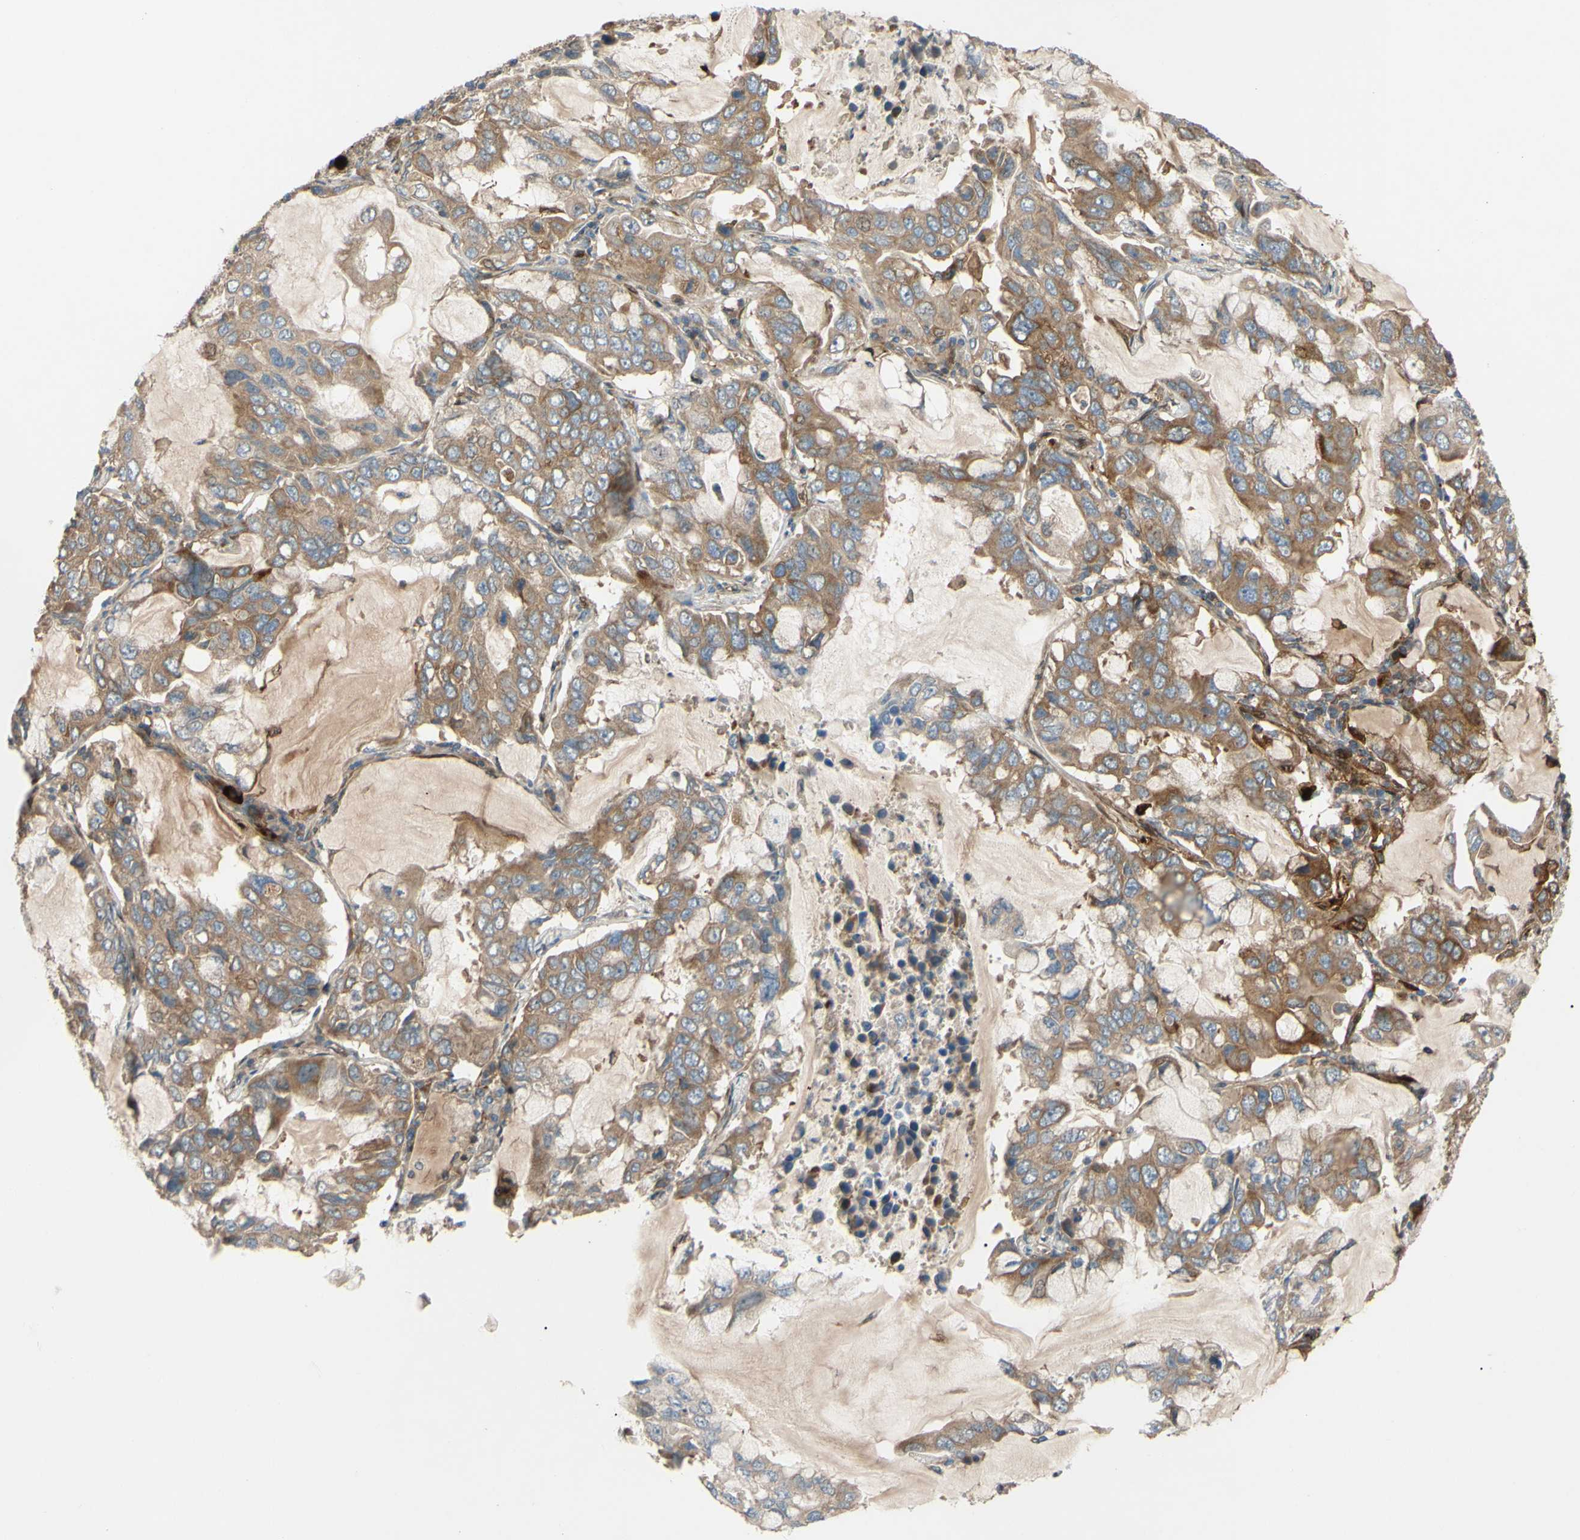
{"staining": {"intensity": "moderate", "quantity": ">75%", "location": "cytoplasmic/membranous"}, "tissue": "lung cancer", "cell_type": "Tumor cells", "image_type": "cancer", "snomed": [{"axis": "morphology", "description": "Adenocarcinoma, NOS"}, {"axis": "topography", "description": "Lung"}], "caption": "Lung adenocarcinoma stained for a protein (brown) displays moderate cytoplasmic/membranous positive positivity in about >75% of tumor cells.", "gene": "SPTLC1", "patient": {"sex": "male", "age": 64}}